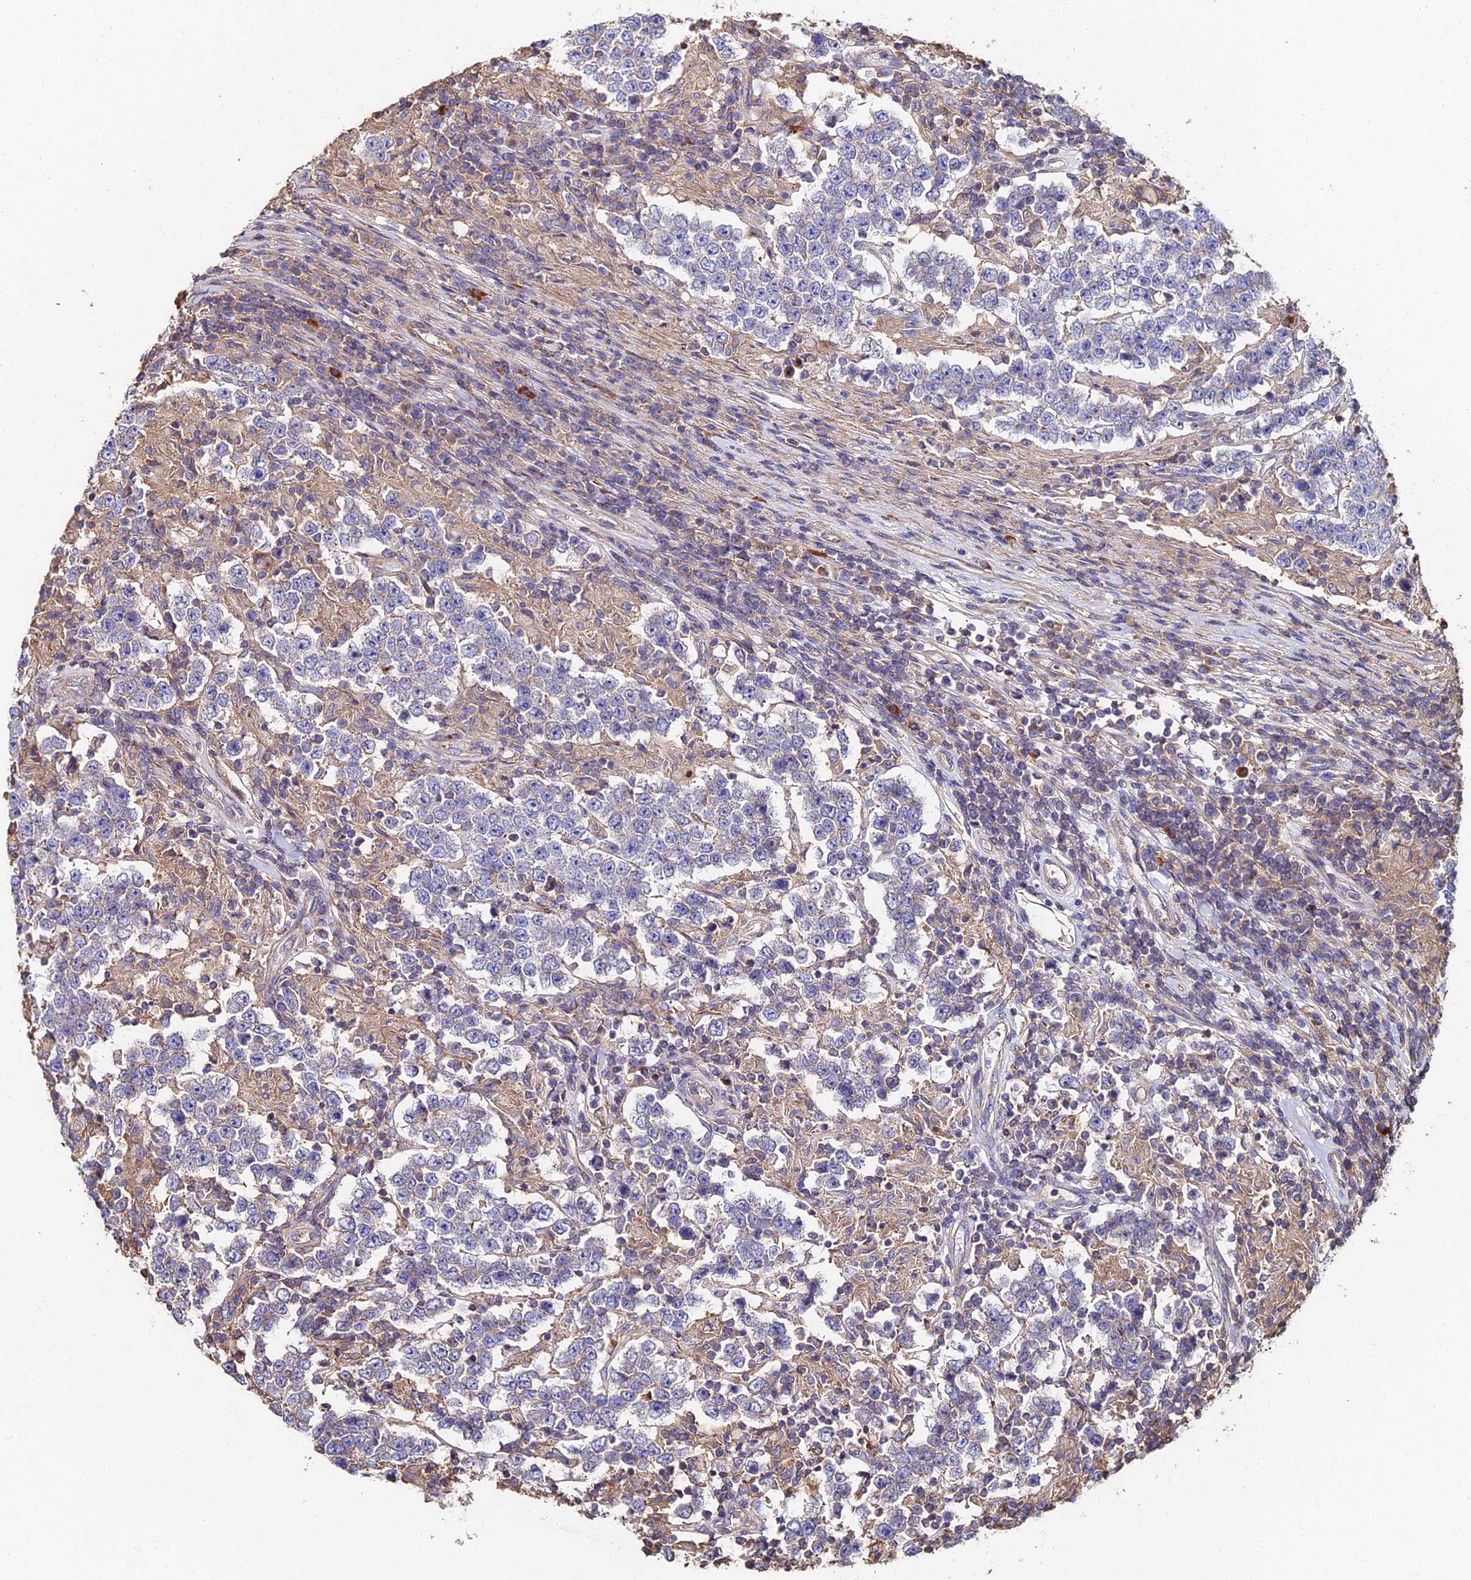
{"staining": {"intensity": "weak", "quantity": "<25%", "location": "cytoplasmic/membranous"}, "tissue": "testis cancer", "cell_type": "Tumor cells", "image_type": "cancer", "snomed": [{"axis": "morphology", "description": "Normal tissue, NOS"}, {"axis": "morphology", "description": "Urothelial carcinoma, High grade"}, {"axis": "morphology", "description": "Seminoma, NOS"}, {"axis": "morphology", "description": "Carcinoma, Embryonal, NOS"}, {"axis": "topography", "description": "Urinary bladder"}, {"axis": "topography", "description": "Testis"}], "caption": "This is an immunohistochemistry (IHC) photomicrograph of human testis embryonal carcinoma. There is no expression in tumor cells.", "gene": "EXT1", "patient": {"sex": "male", "age": 41}}